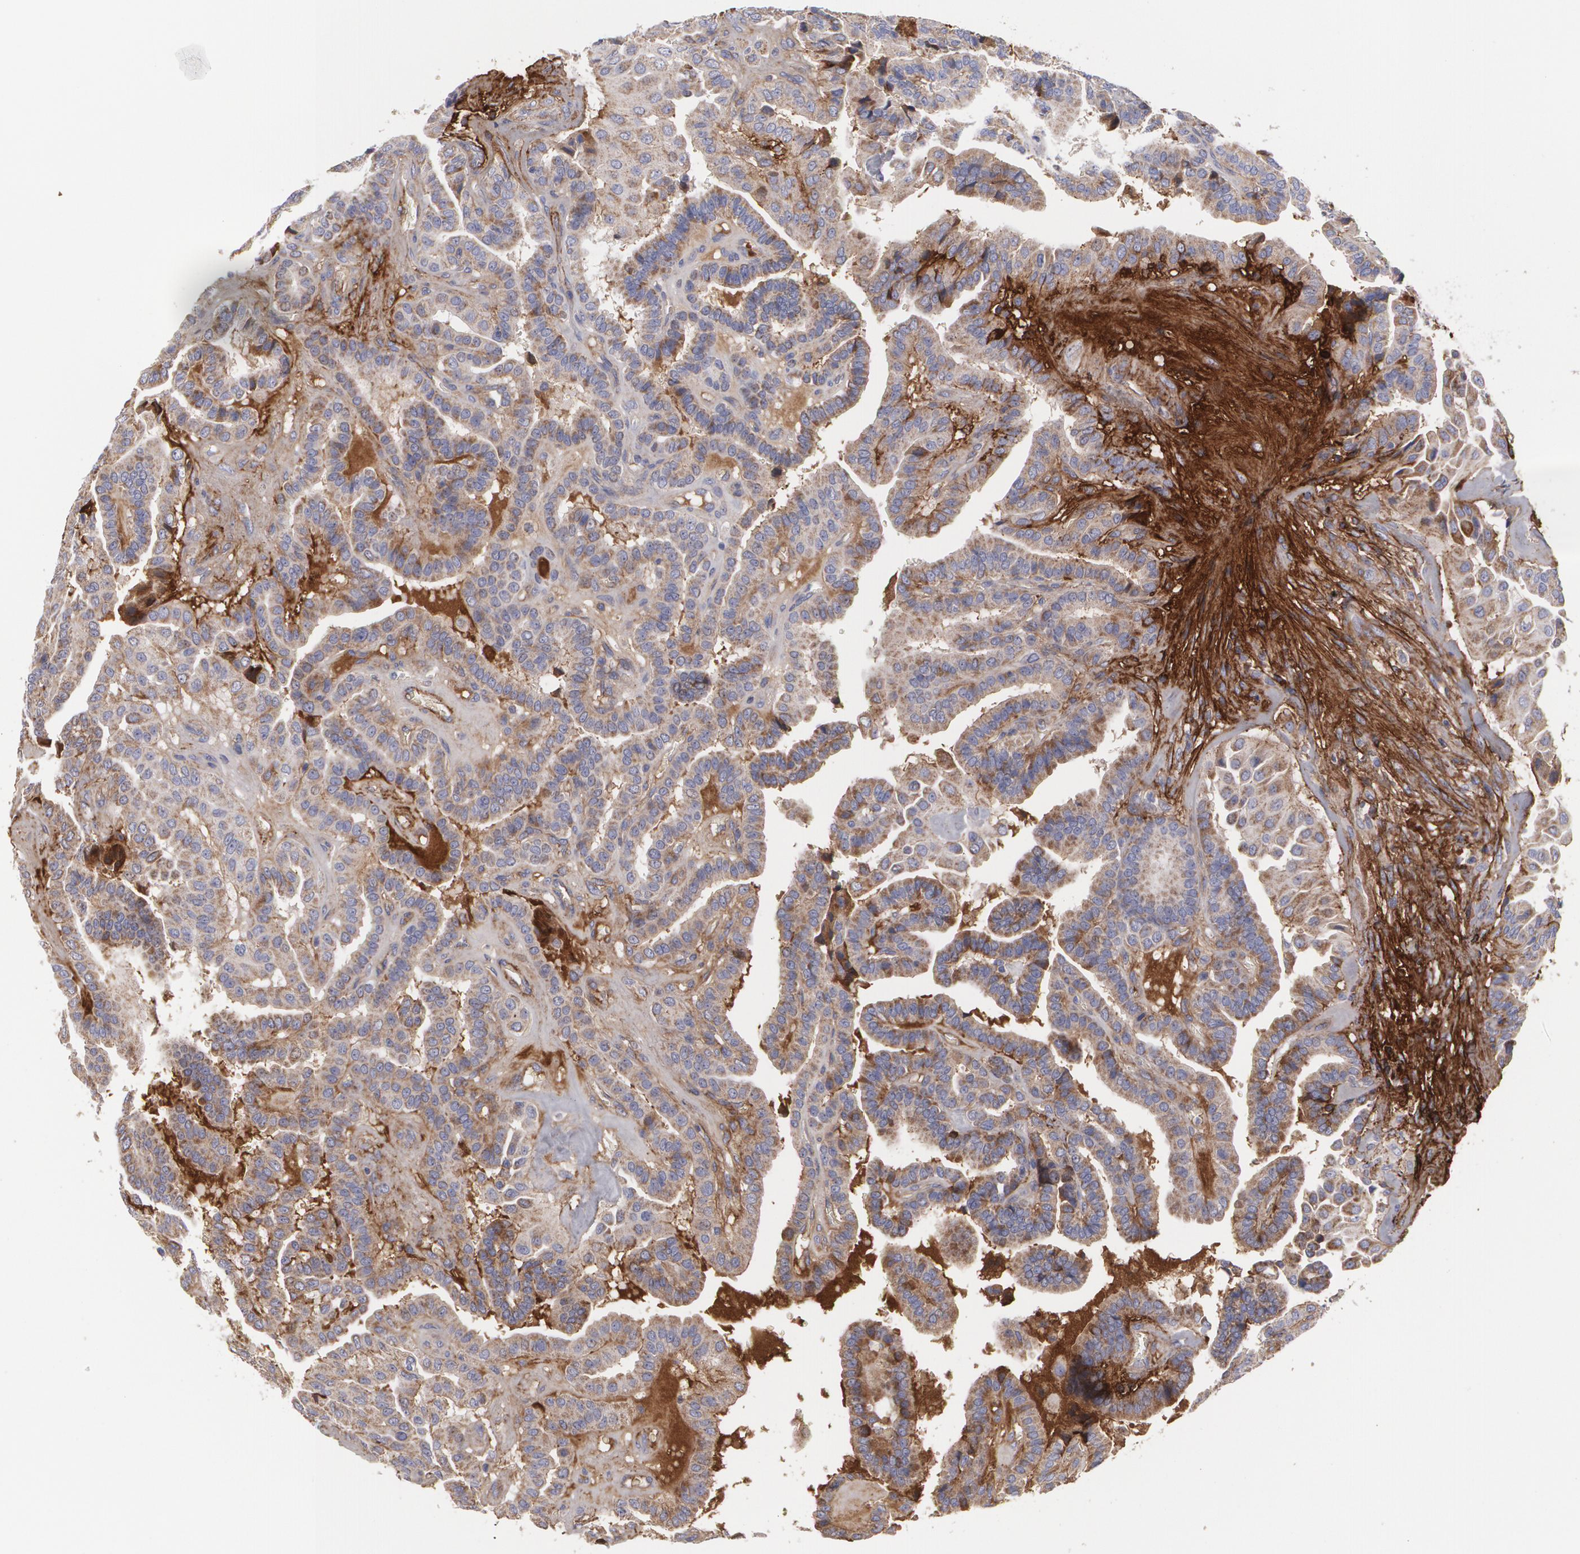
{"staining": {"intensity": "moderate", "quantity": ">75%", "location": "cytoplasmic/membranous"}, "tissue": "thyroid cancer", "cell_type": "Tumor cells", "image_type": "cancer", "snomed": [{"axis": "morphology", "description": "Papillary adenocarcinoma, NOS"}, {"axis": "topography", "description": "Thyroid gland"}], "caption": "Protein expression analysis of thyroid cancer (papillary adenocarcinoma) reveals moderate cytoplasmic/membranous staining in about >75% of tumor cells.", "gene": "FBLN1", "patient": {"sex": "male", "age": 87}}